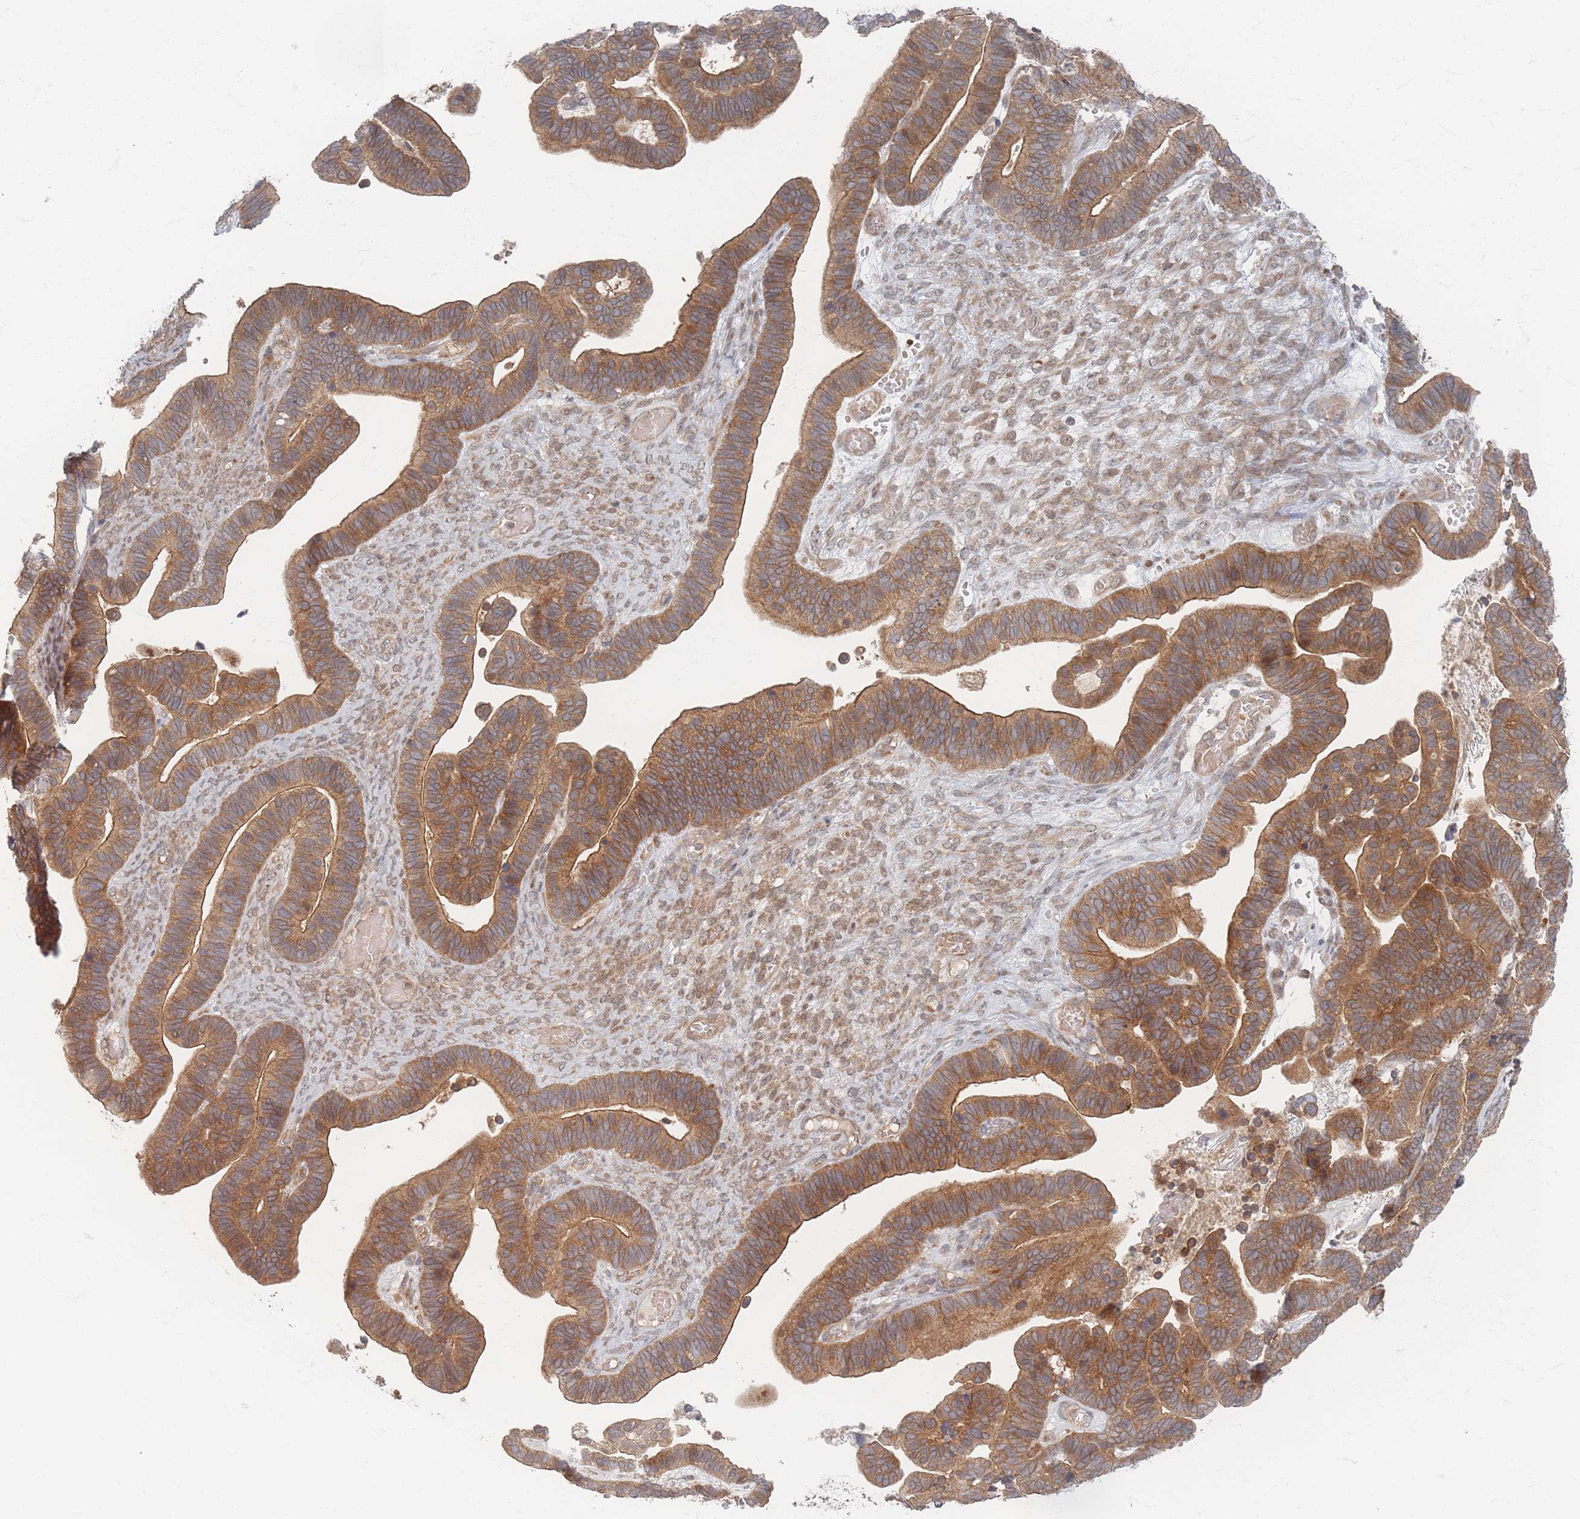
{"staining": {"intensity": "moderate", "quantity": ">75%", "location": "cytoplasmic/membranous"}, "tissue": "ovarian cancer", "cell_type": "Tumor cells", "image_type": "cancer", "snomed": [{"axis": "morphology", "description": "Cystadenocarcinoma, serous, NOS"}, {"axis": "topography", "description": "Ovary"}], "caption": "Immunohistochemistry (DAB) staining of human ovarian cancer (serous cystadenocarcinoma) exhibits moderate cytoplasmic/membranous protein staining in approximately >75% of tumor cells.", "gene": "PSMD9", "patient": {"sex": "female", "age": 56}}